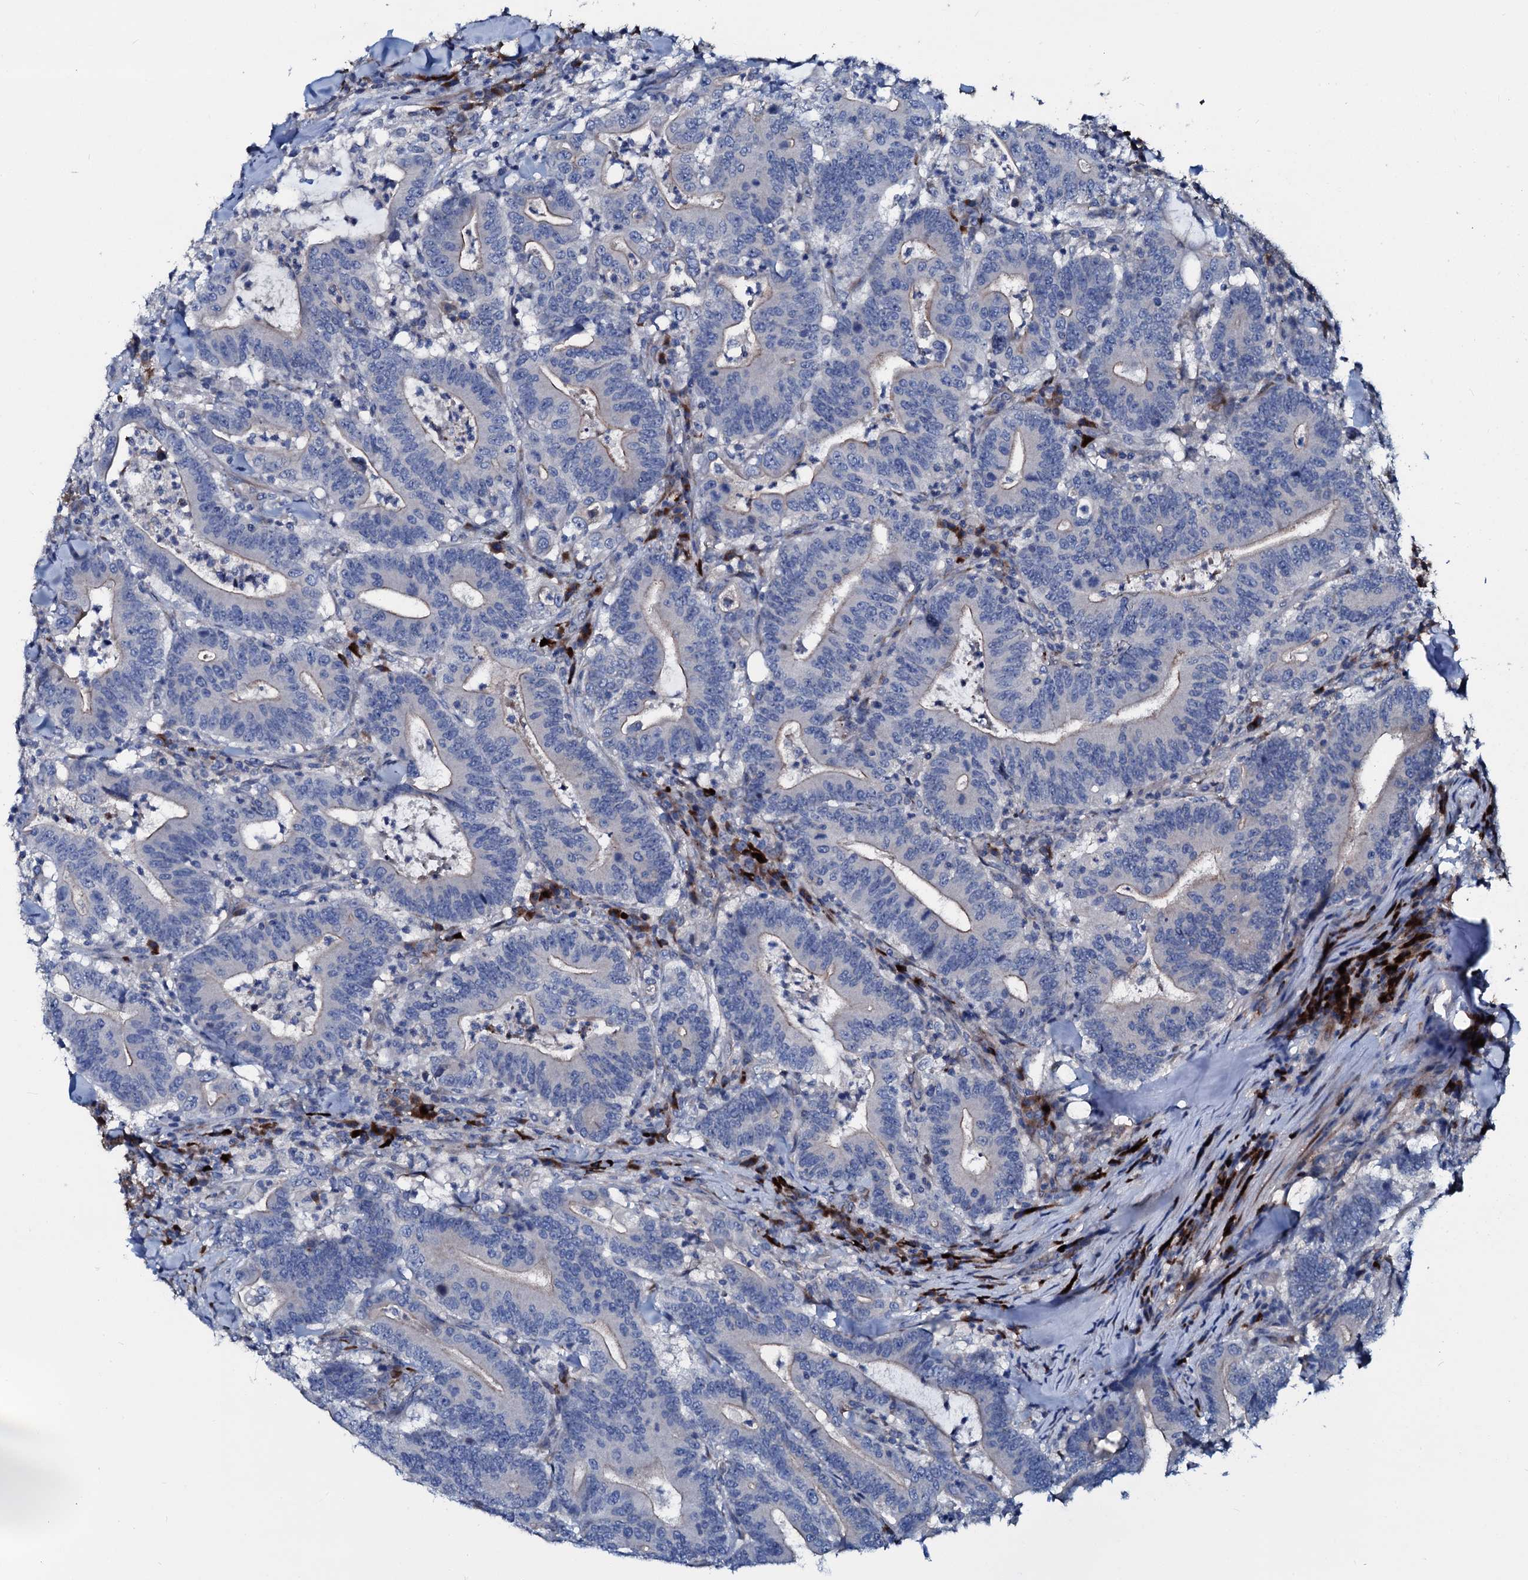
{"staining": {"intensity": "negative", "quantity": "none", "location": "none"}, "tissue": "colorectal cancer", "cell_type": "Tumor cells", "image_type": "cancer", "snomed": [{"axis": "morphology", "description": "Adenocarcinoma, NOS"}, {"axis": "topography", "description": "Colon"}], "caption": "Adenocarcinoma (colorectal) was stained to show a protein in brown. There is no significant positivity in tumor cells. Nuclei are stained in blue.", "gene": "IL12B", "patient": {"sex": "female", "age": 66}}